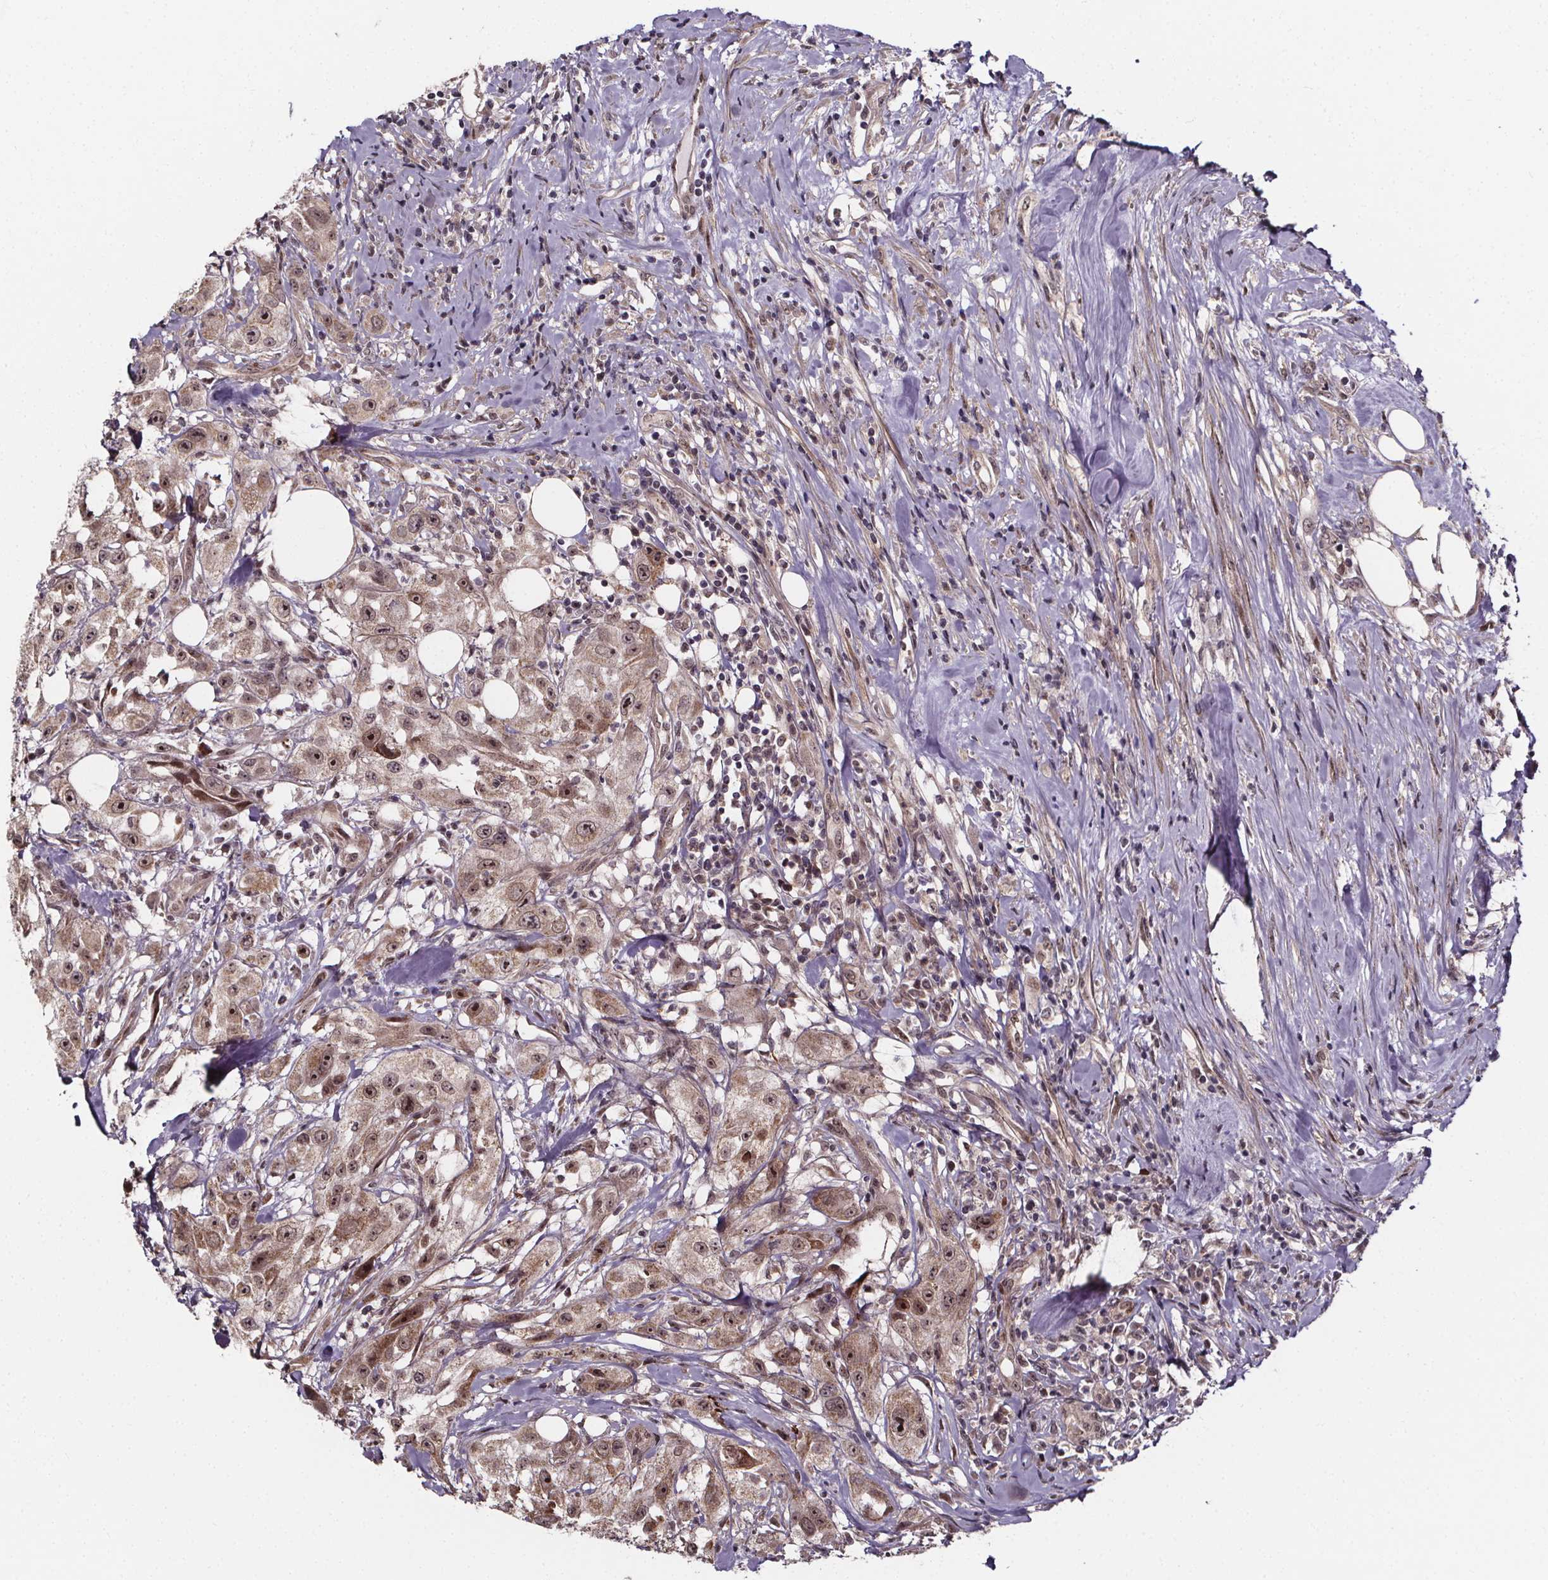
{"staining": {"intensity": "moderate", "quantity": "<25%", "location": "nuclear"}, "tissue": "urothelial cancer", "cell_type": "Tumor cells", "image_type": "cancer", "snomed": [{"axis": "morphology", "description": "Urothelial carcinoma, High grade"}, {"axis": "topography", "description": "Urinary bladder"}], "caption": "Immunohistochemical staining of urothelial carcinoma (high-grade) reveals moderate nuclear protein positivity in approximately <25% of tumor cells.", "gene": "DDIT3", "patient": {"sex": "male", "age": 79}}